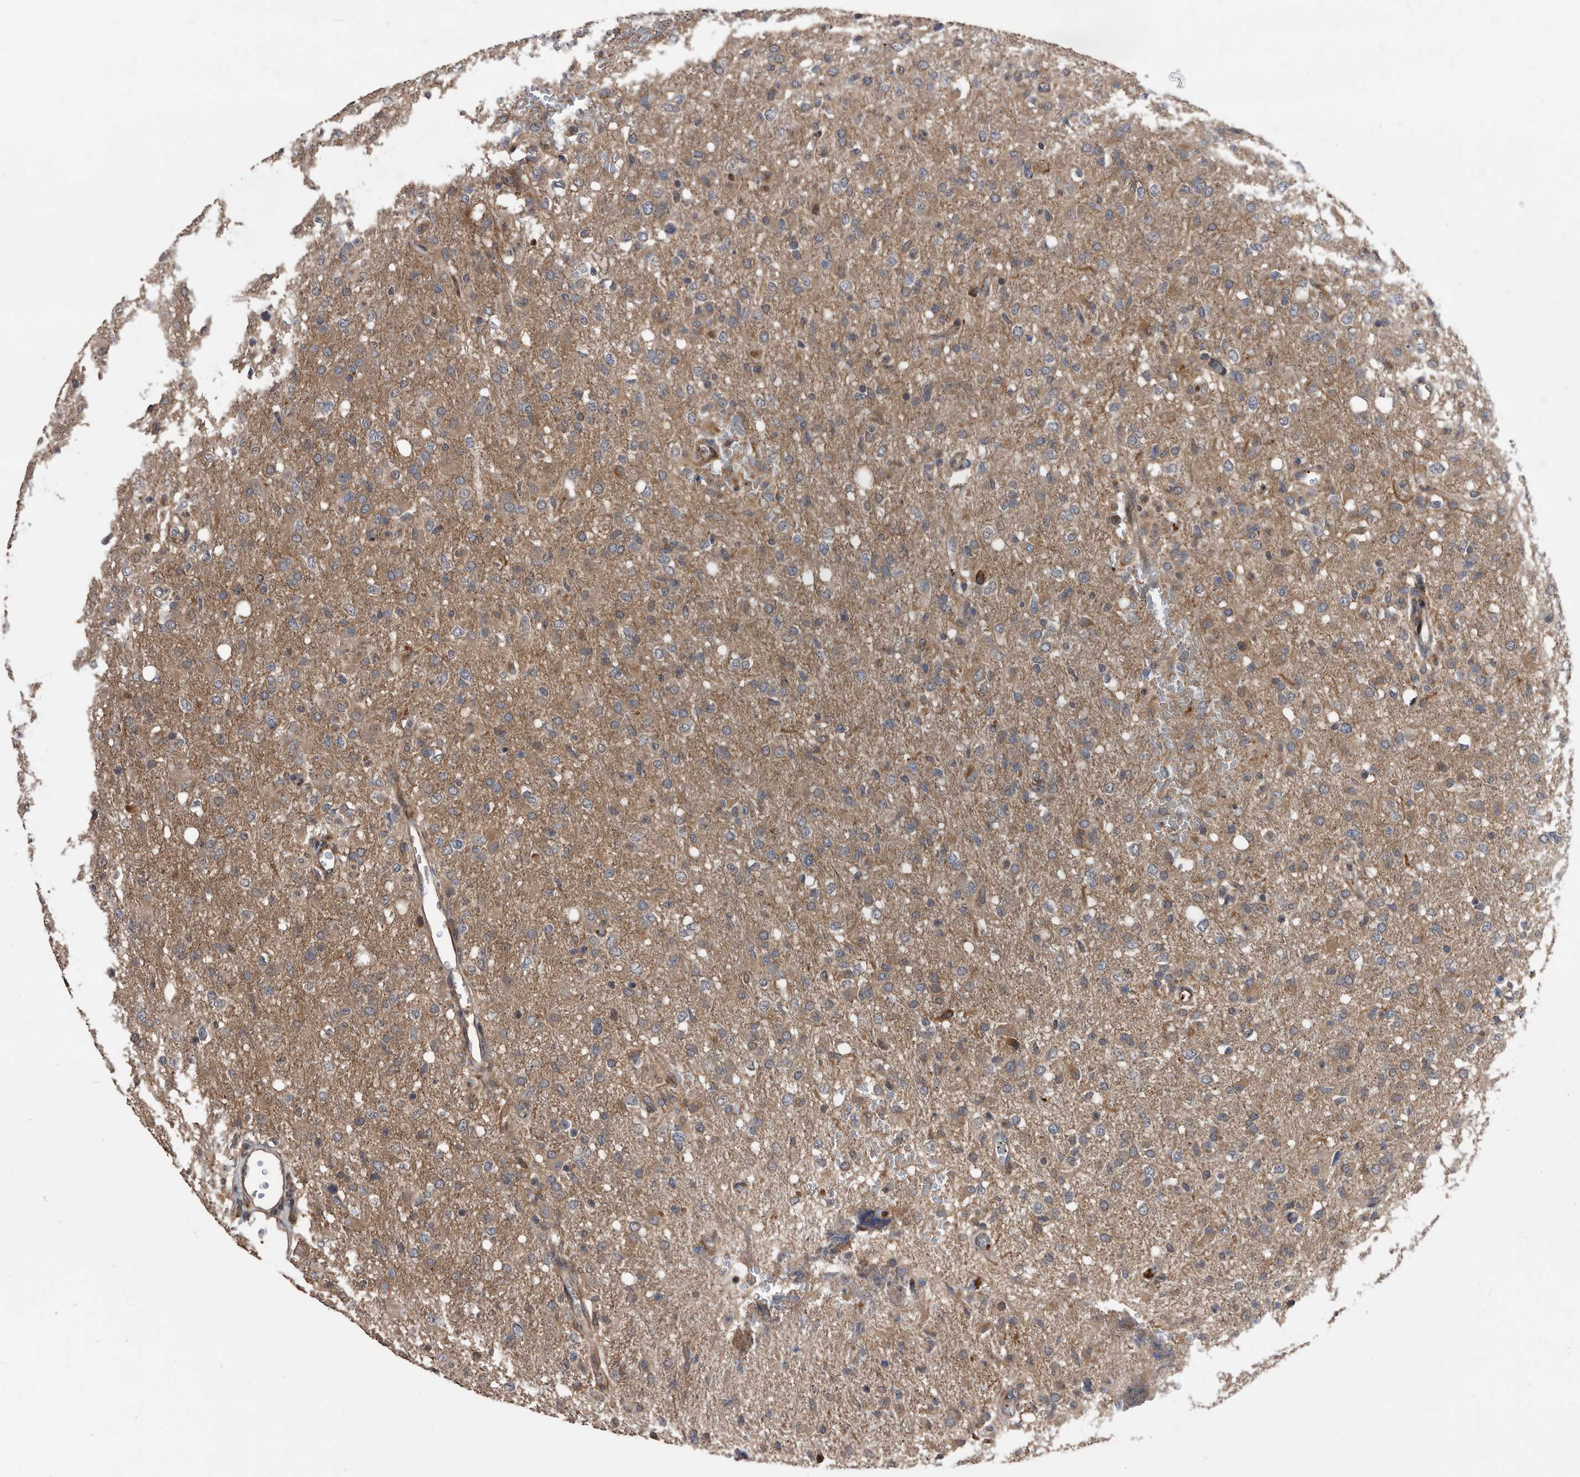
{"staining": {"intensity": "weak", "quantity": "25%-75%", "location": "cytoplasmic/membranous"}, "tissue": "glioma", "cell_type": "Tumor cells", "image_type": "cancer", "snomed": [{"axis": "morphology", "description": "Glioma, malignant, High grade"}, {"axis": "topography", "description": "Brain"}], "caption": "Immunohistochemical staining of malignant glioma (high-grade) reveals low levels of weak cytoplasmic/membranous protein staining in about 25%-75% of tumor cells.", "gene": "SERINC2", "patient": {"sex": "female", "age": 57}}